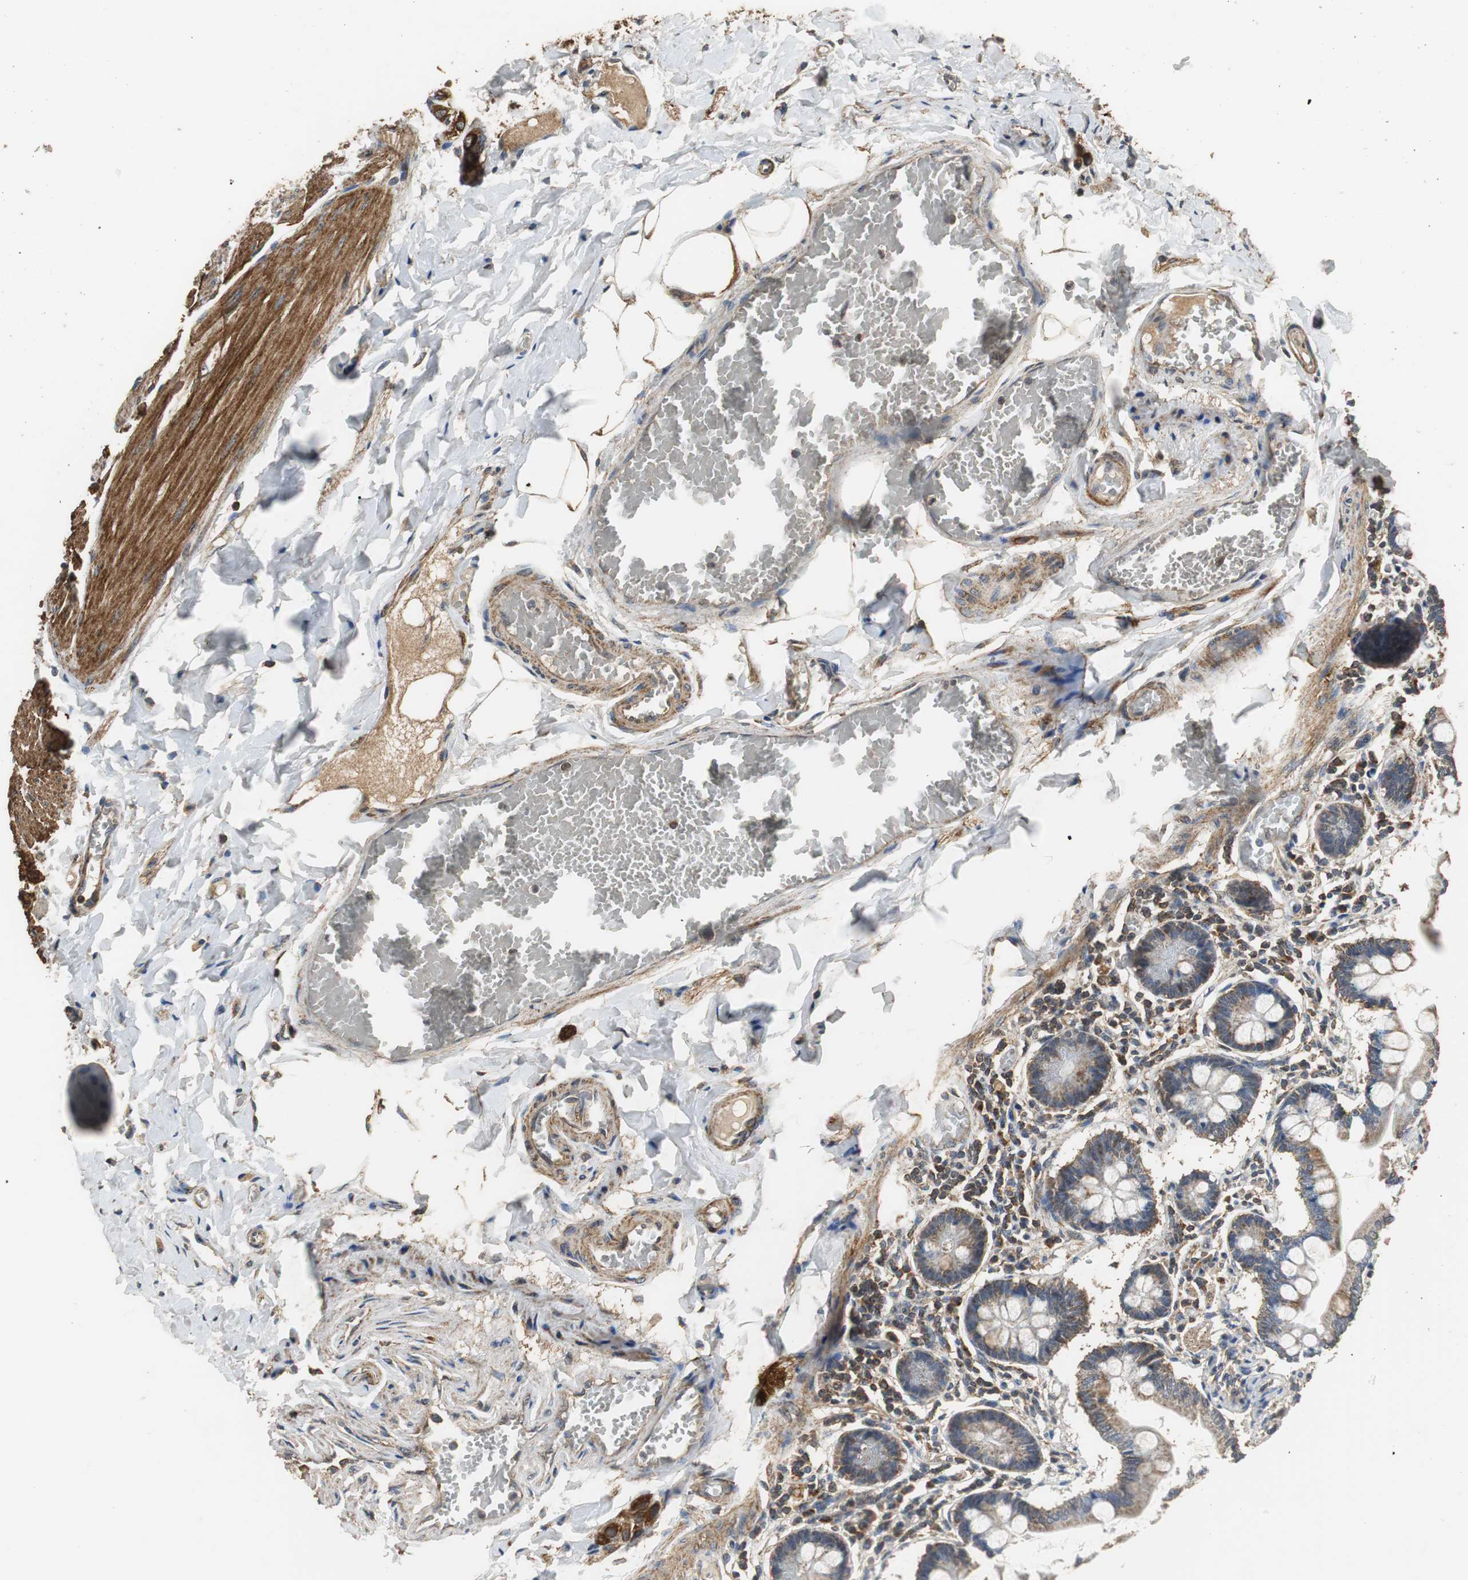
{"staining": {"intensity": "moderate", "quantity": ">75%", "location": "cytoplasmic/membranous"}, "tissue": "small intestine", "cell_type": "Glandular cells", "image_type": "normal", "snomed": [{"axis": "morphology", "description": "Normal tissue, NOS"}, {"axis": "topography", "description": "Small intestine"}], "caption": "Protein expression analysis of benign human small intestine reveals moderate cytoplasmic/membranous expression in approximately >75% of glandular cells.", "gene": "NNT", "patient": {"sex": "male", "age": 41}}